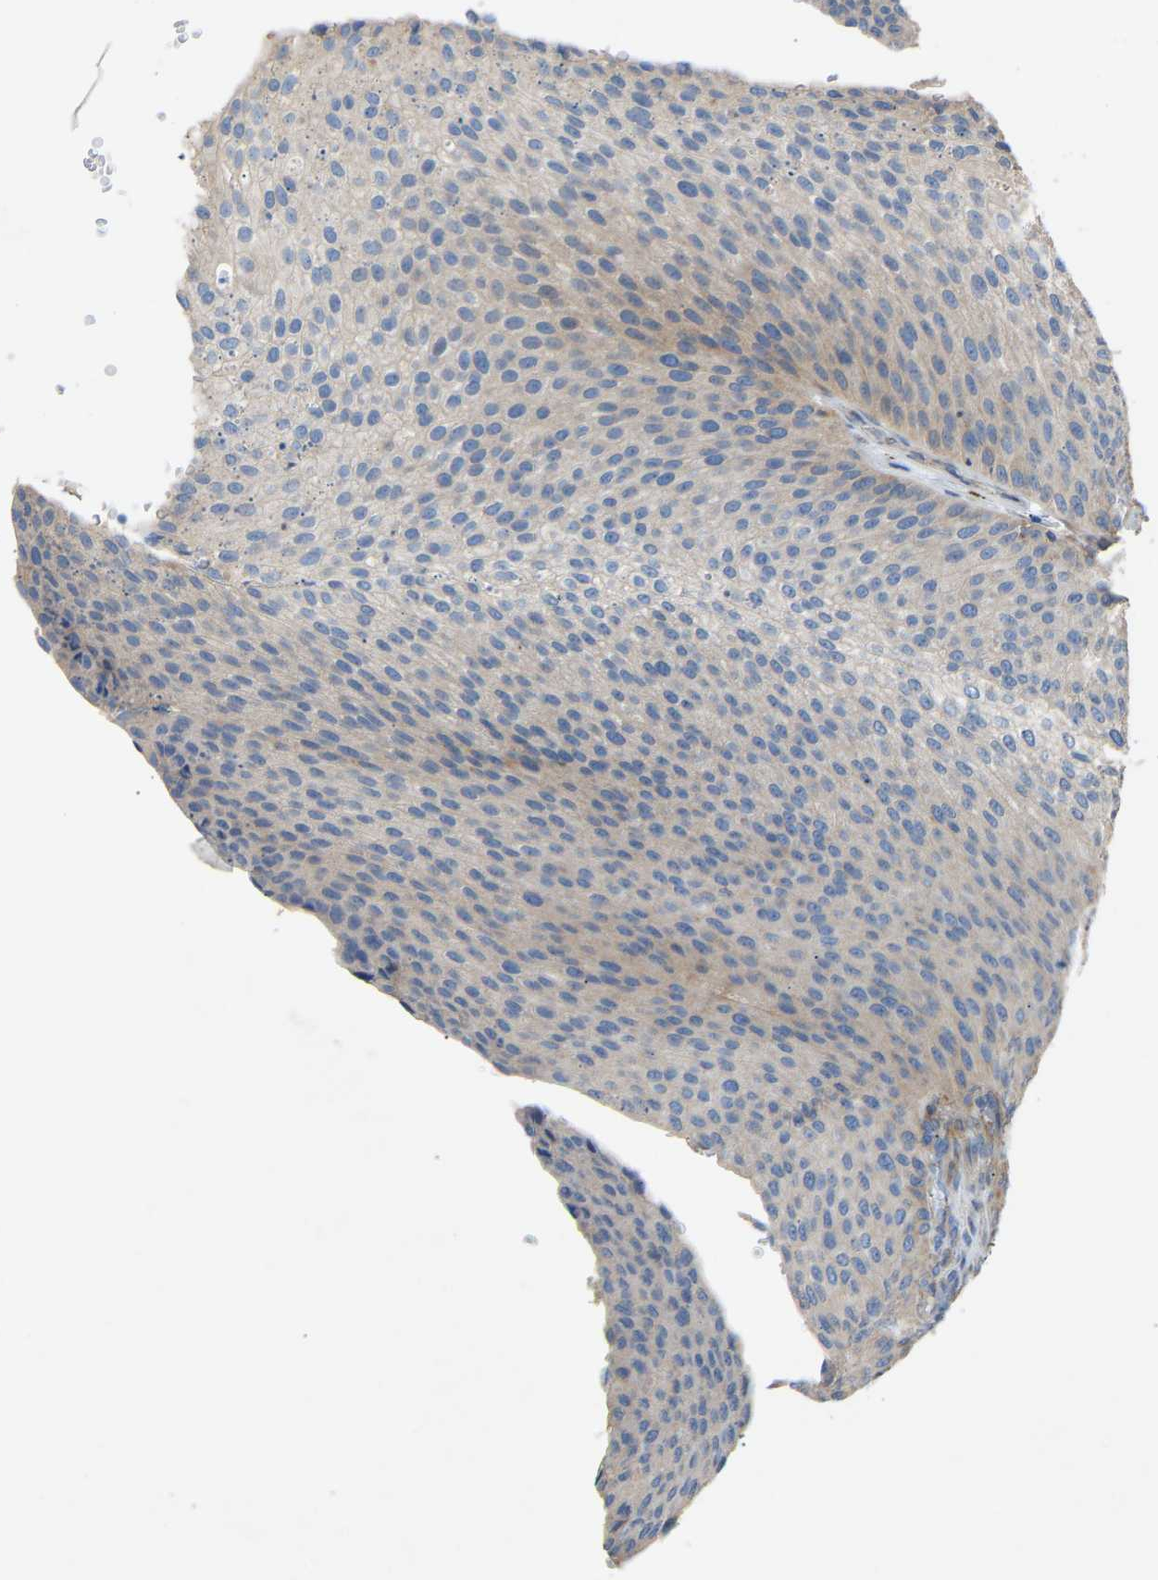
{"staining": {"intensity": "weak", "quantity": "<25%", "location": "cytoplasmic/membranous"}, "tissue": "urothelial cancer", "cell_type": "Tumor cells", "image_type": "cancer", "snomed": [{"axis": "morphology", "description": "Urothelial carcinoma, Low grade"}, {"axis": "topography", "description": "Smooth muscle"}, {"axis": "topography", "description": "Urinary bladder"}], "caption": "The image reveals no staining of tumor cells in urothelial cancer. (DAB IHC with hematoxylin counter stain).", "gene": "RGP1", "patient": {"sex": "male", "age": 60}}